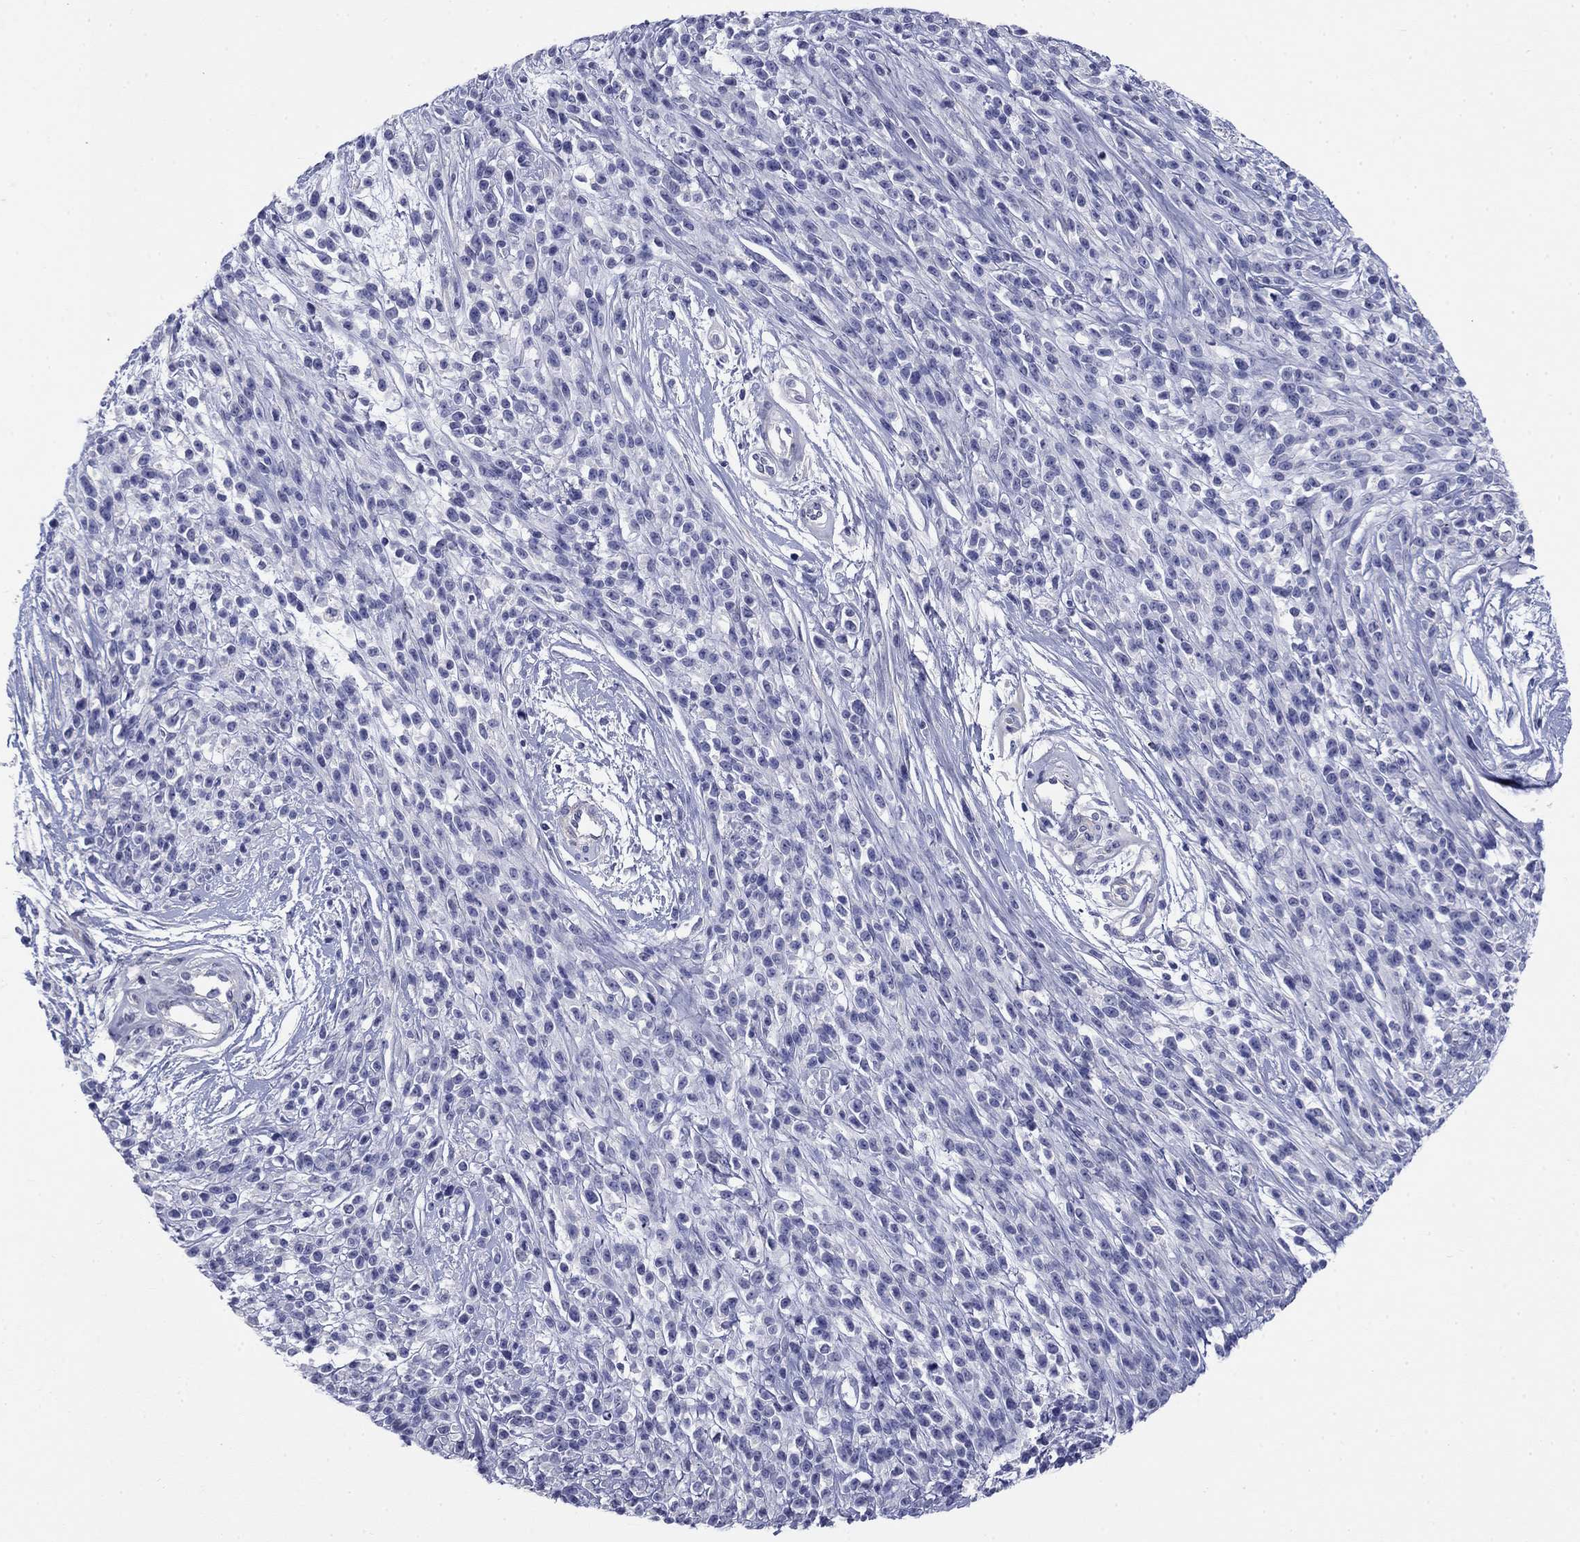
{"staining": {"intensity": "negative", "quantity": "none", "location": "none"}, "tissue": "melanoma", "cell_type": "Tumor cells", "image_type": "cancer", "snomed": [{"axis": "morphology", "description": "Malignant melanoma, NOS"}, {"axis": "topography", "description": "Skin"}, {"axis": "topography", "description": "Skin of trunk"}], "caption": "DAB (3,3'-diaminobenzidine) immunohistochemical staining of melanoma shows no significant expression in tumor cells. The staining was performed using DAB to visualize the protein expression in brown, while the nuclei were stained in blue with hematoxylin (Magnification: 20x).", "gene": "PRKCG", "patient": {"sex": "male", "age": 74}}